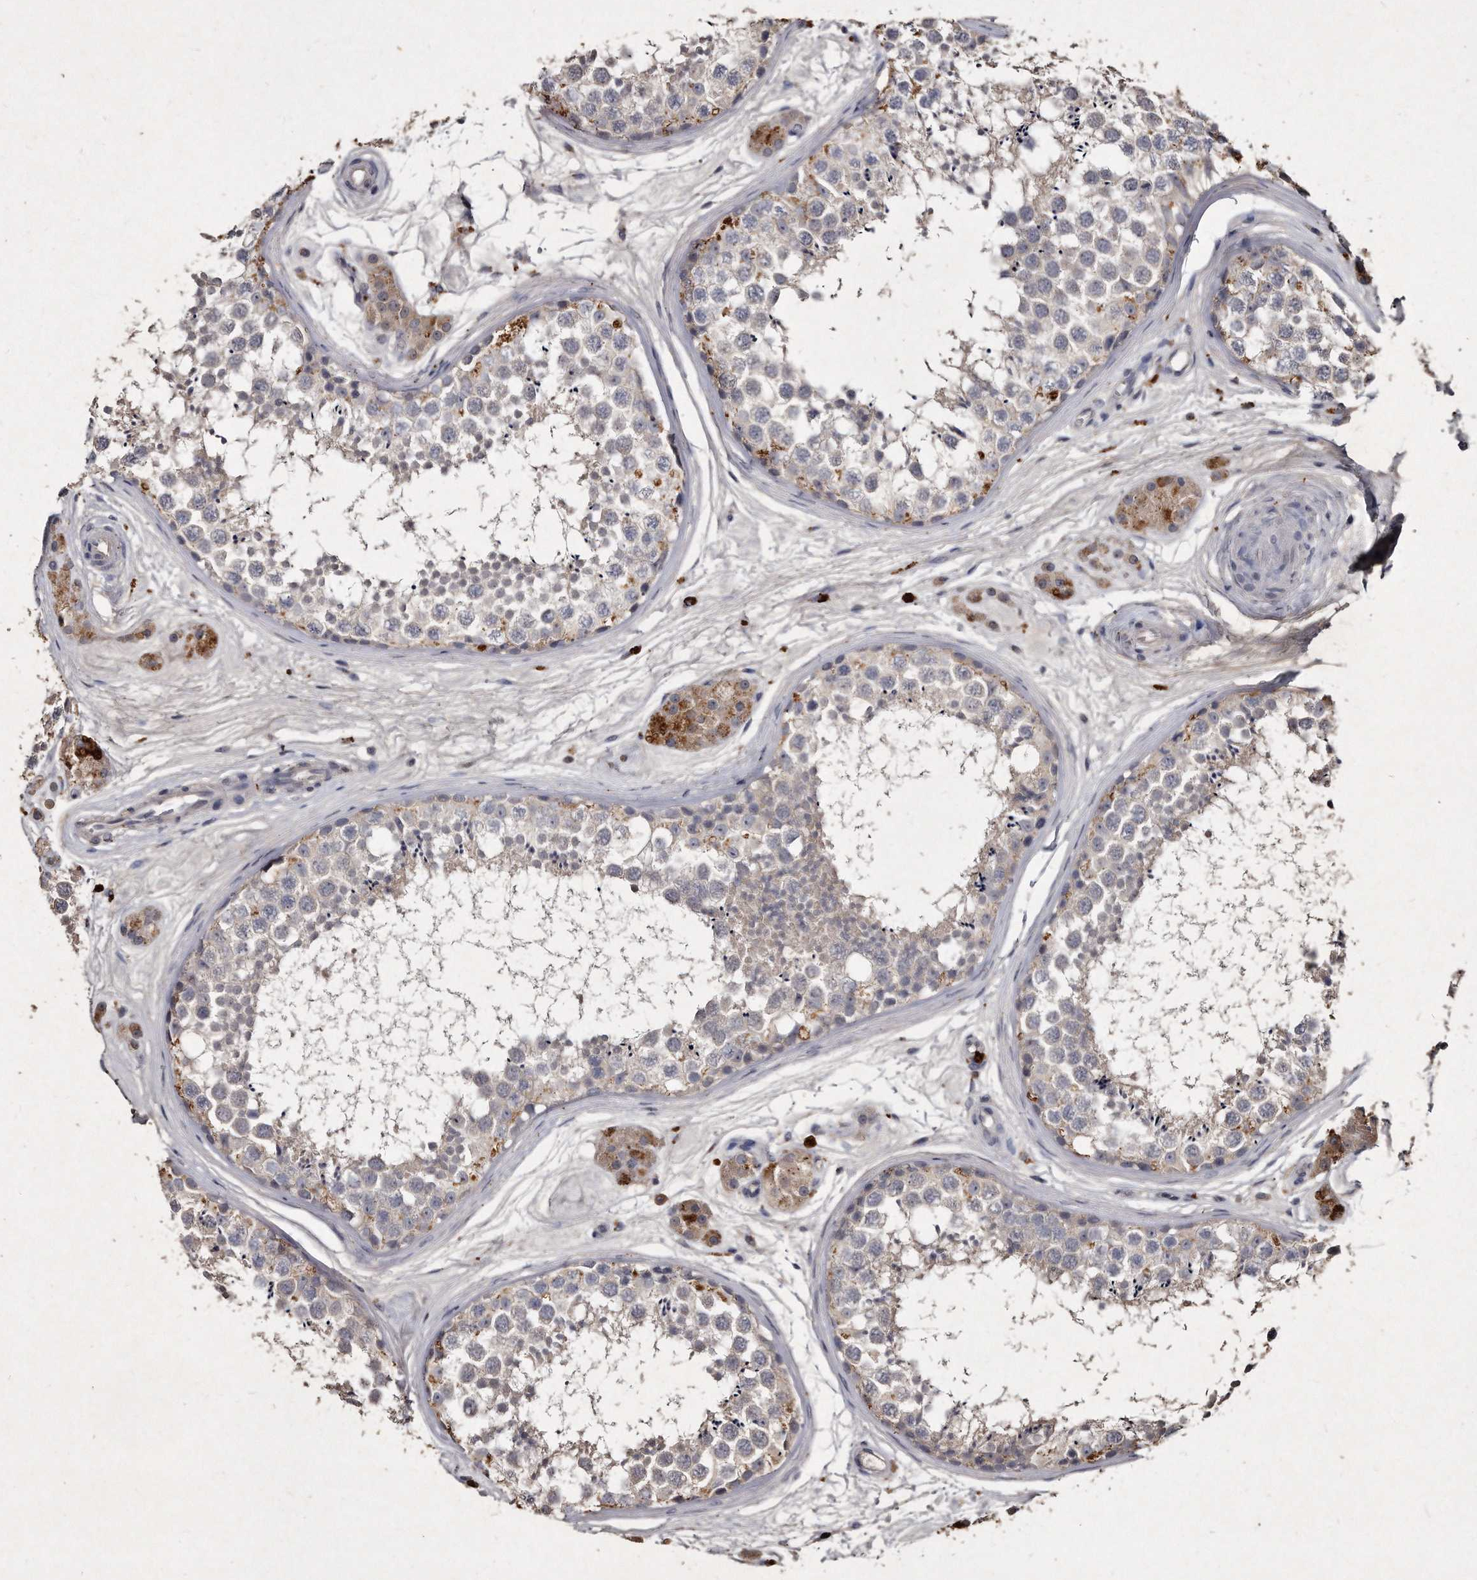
{"staining": {"intensity": "weak", "quantity": "<25%", "location": "cytoplasmic/membranous"}, "tissue": "testis", "cell_type": "Cells in seminiferous ducts", "image_type": "normal", "snomed": [{"axis": "morphology", "description": "Normal tissue, NOS"}, {"axis": "topography", "description": "Testis"}], "caption": "Human testis stained for a protein using immunohistochemistry displays no staining in cells in seminiferous ducts.", "gene": "KLHDC3", "patient": {"sex": "male", "age": 56}}